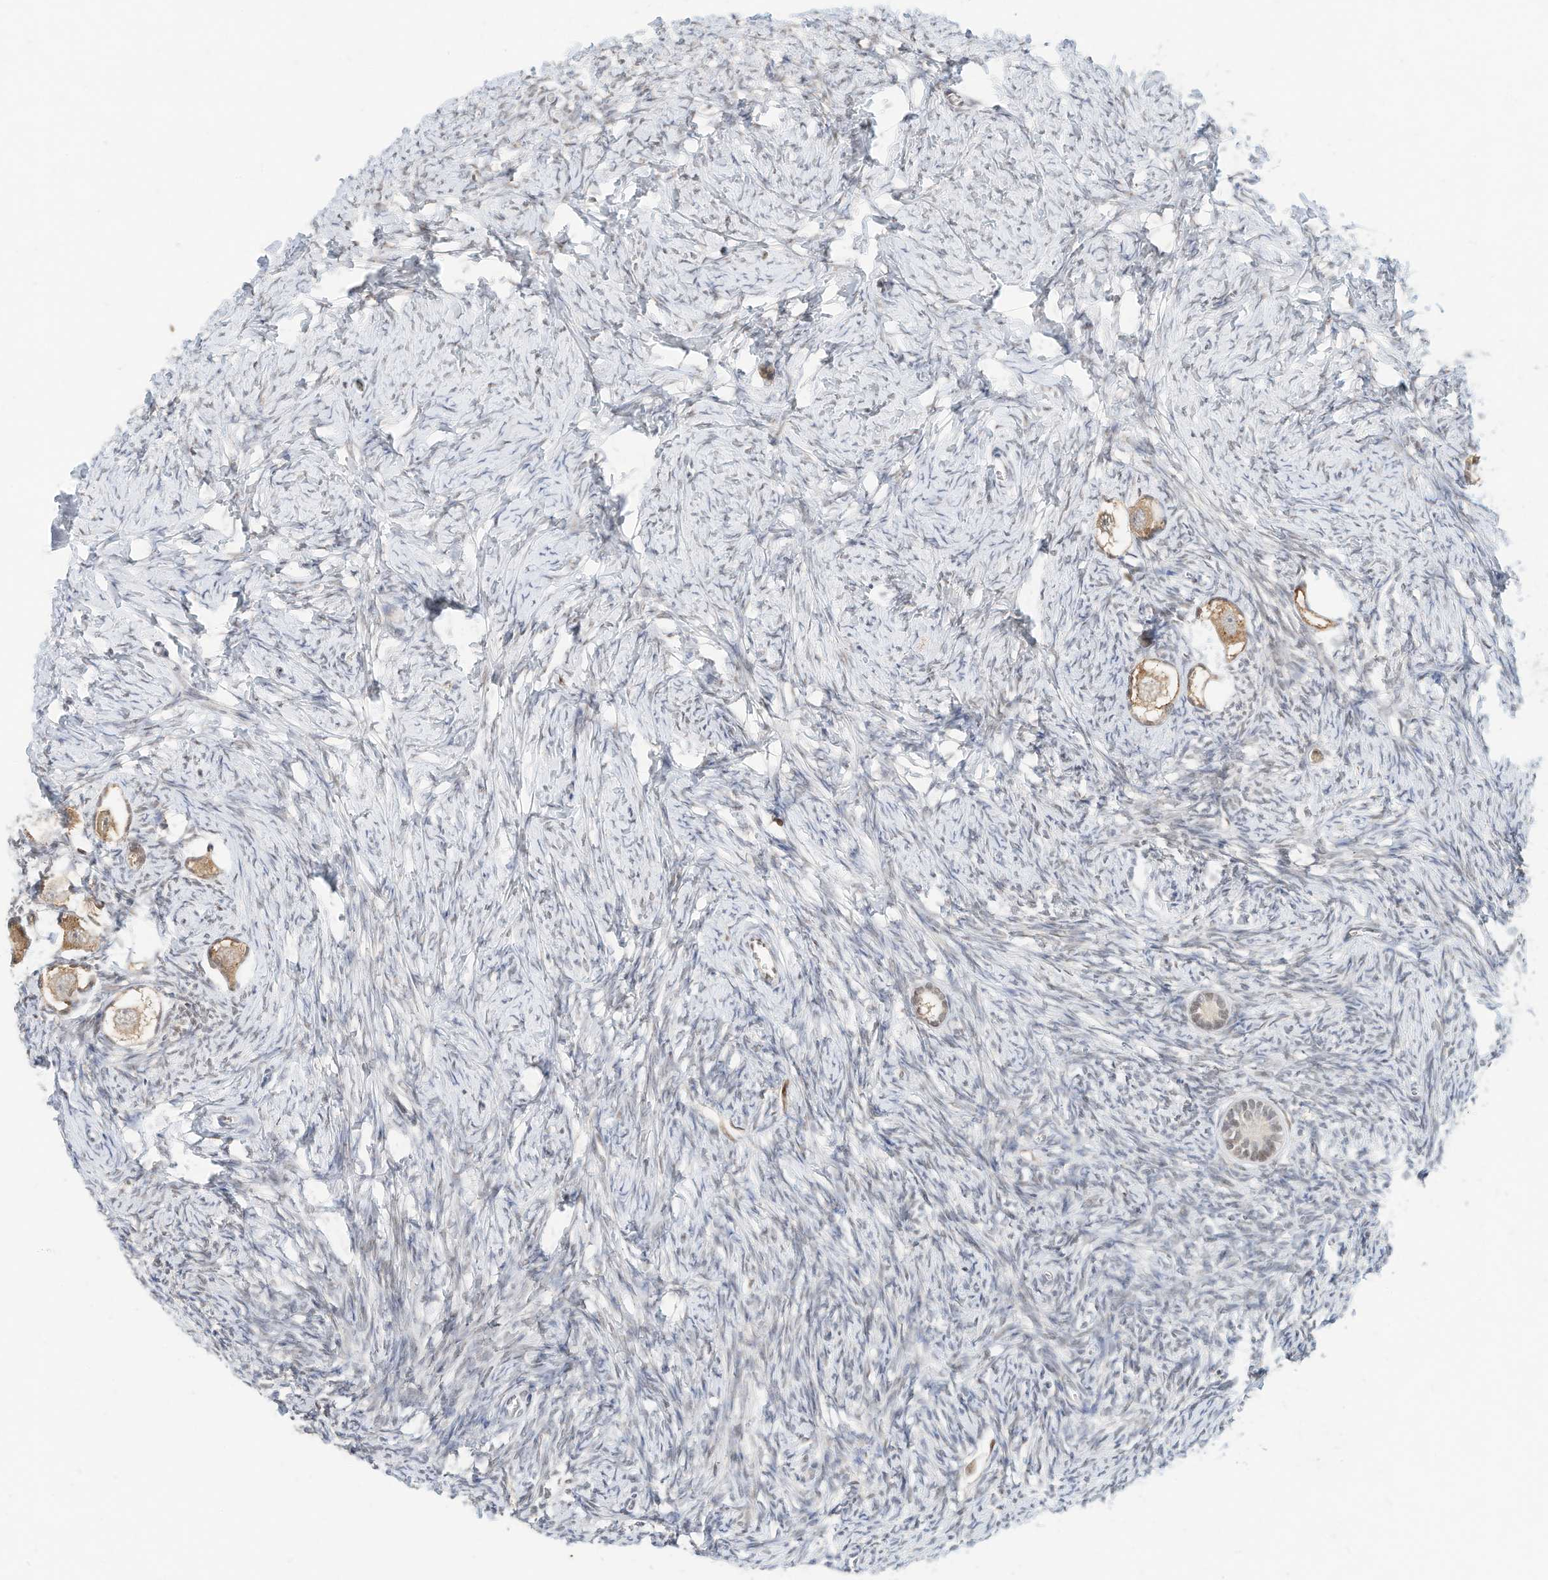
{"staining": {"intensity": "weak", "quantity": ">75%", "location": "cytoplasmic/membranous,nuclear"}, "tissue": "ovary", "cell_type": "Follicle cells", "image_type": "normal", "snomed": [{"axis": "morphology", "description": "Normal tissue, NOS"}, {"axis": "topography", "description": "Ovary"}], "caption": "Immunohistochemistry image of normal ovary: human ovary stained using immunohistochemistry (IHC) exhibits low levels of weak protein expression localized specifically in the cytoplasmic/membranous,nuclear of follicle cells, appearing as a cytoplasmic/membranous,nuclear brown color.", "gene": "OGT", "patient": {"sex": "female", "age": 27}}